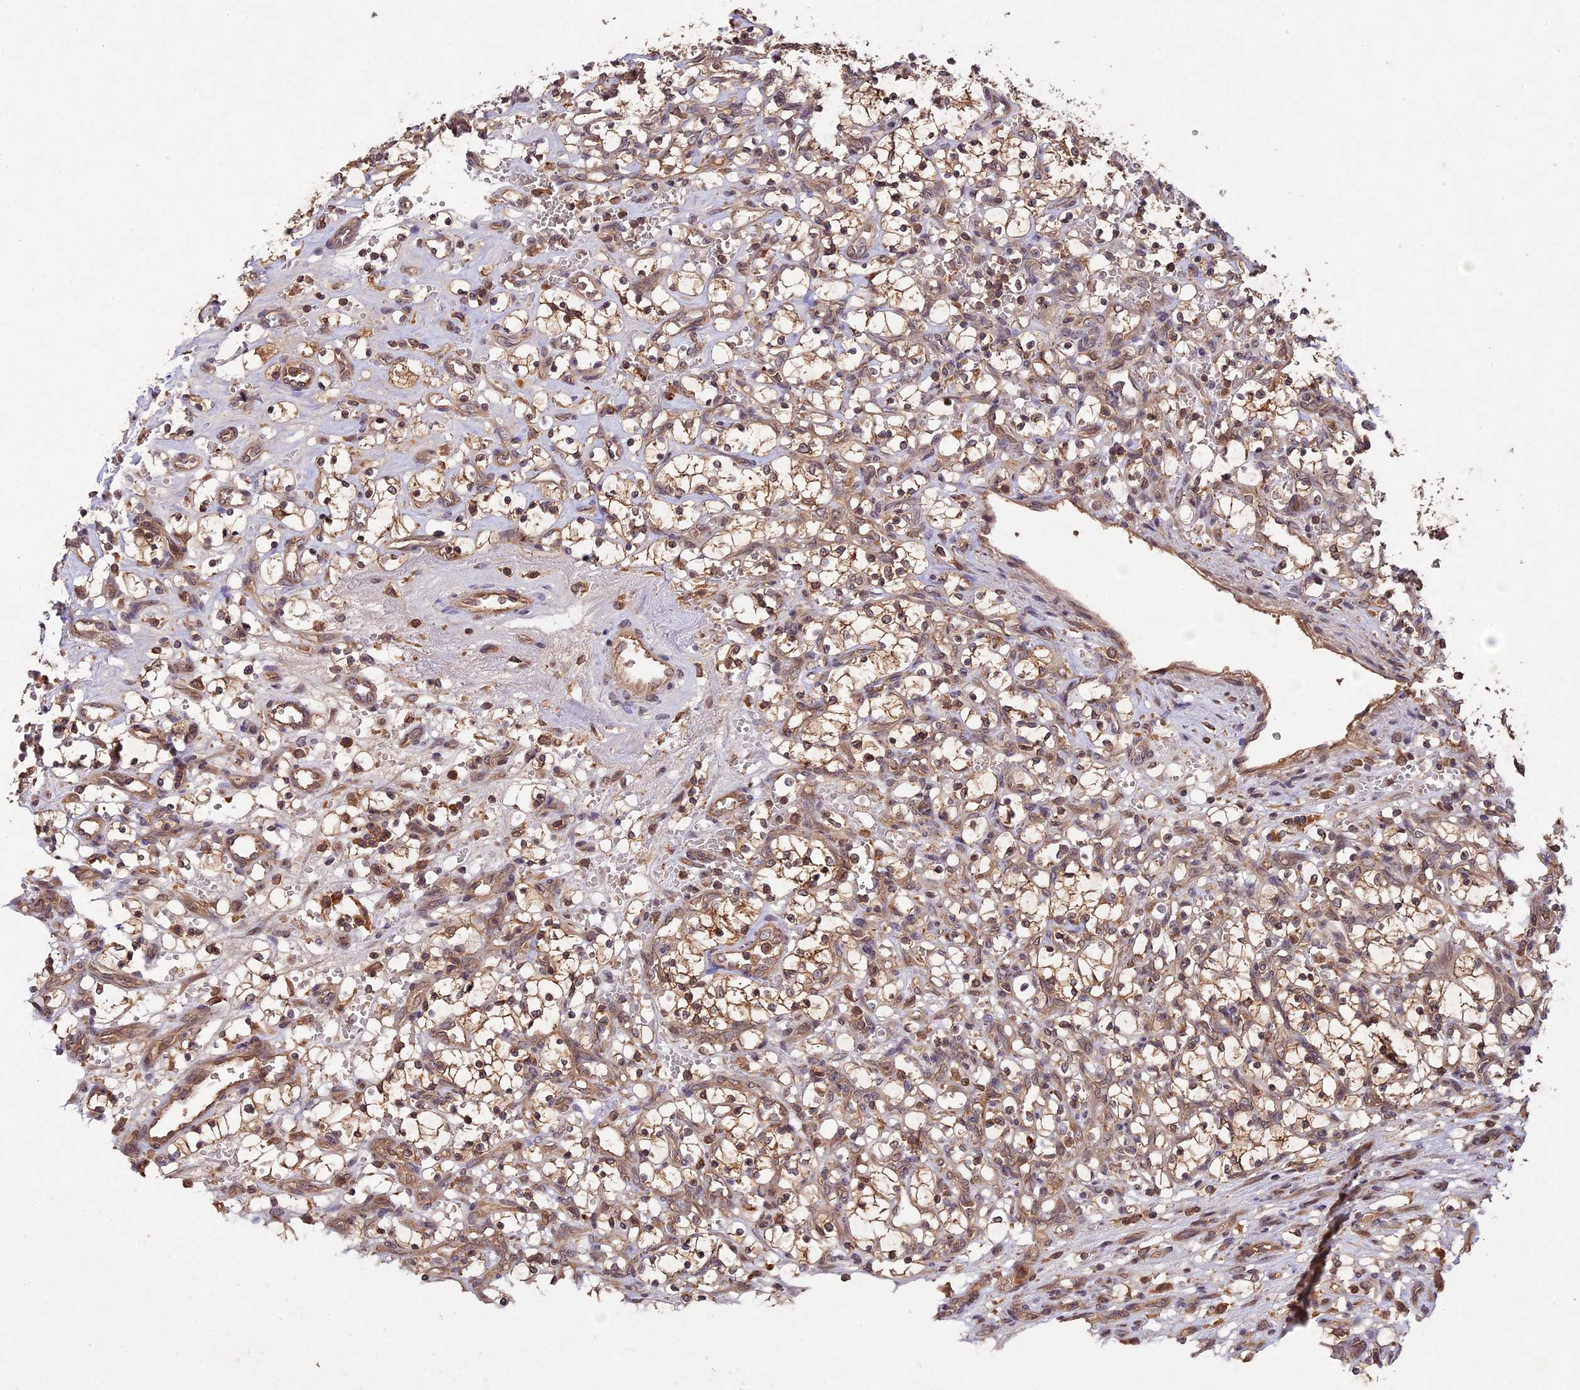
{"staining": {"intensity": "moderate", "quantity": ">75%", "location": "cytoplasmic/membranous"}, "tissue": "renal cancer", "cell_type": "Tumor cells", "image_type": "cancer", "snomed": [{"axis": "morphology", "description": "Adenocarcinoma, NOS"}, {"axis": "topography", "description": "Kidney"}], "caption": "Immunohistochemistry photomicrograph of neoplastic tissue: renal cancer (adenocarcinoma) stained using immunohistochemistry (IHC) reveals medium levels of moderate protein expression localized specifically in the cytoplasmic/membranous of tumor cells, appearing as a cytoplasmic/membranous brown color.", "gene": "CHAC1", "patient": {"sex": "female", "age": 69}}